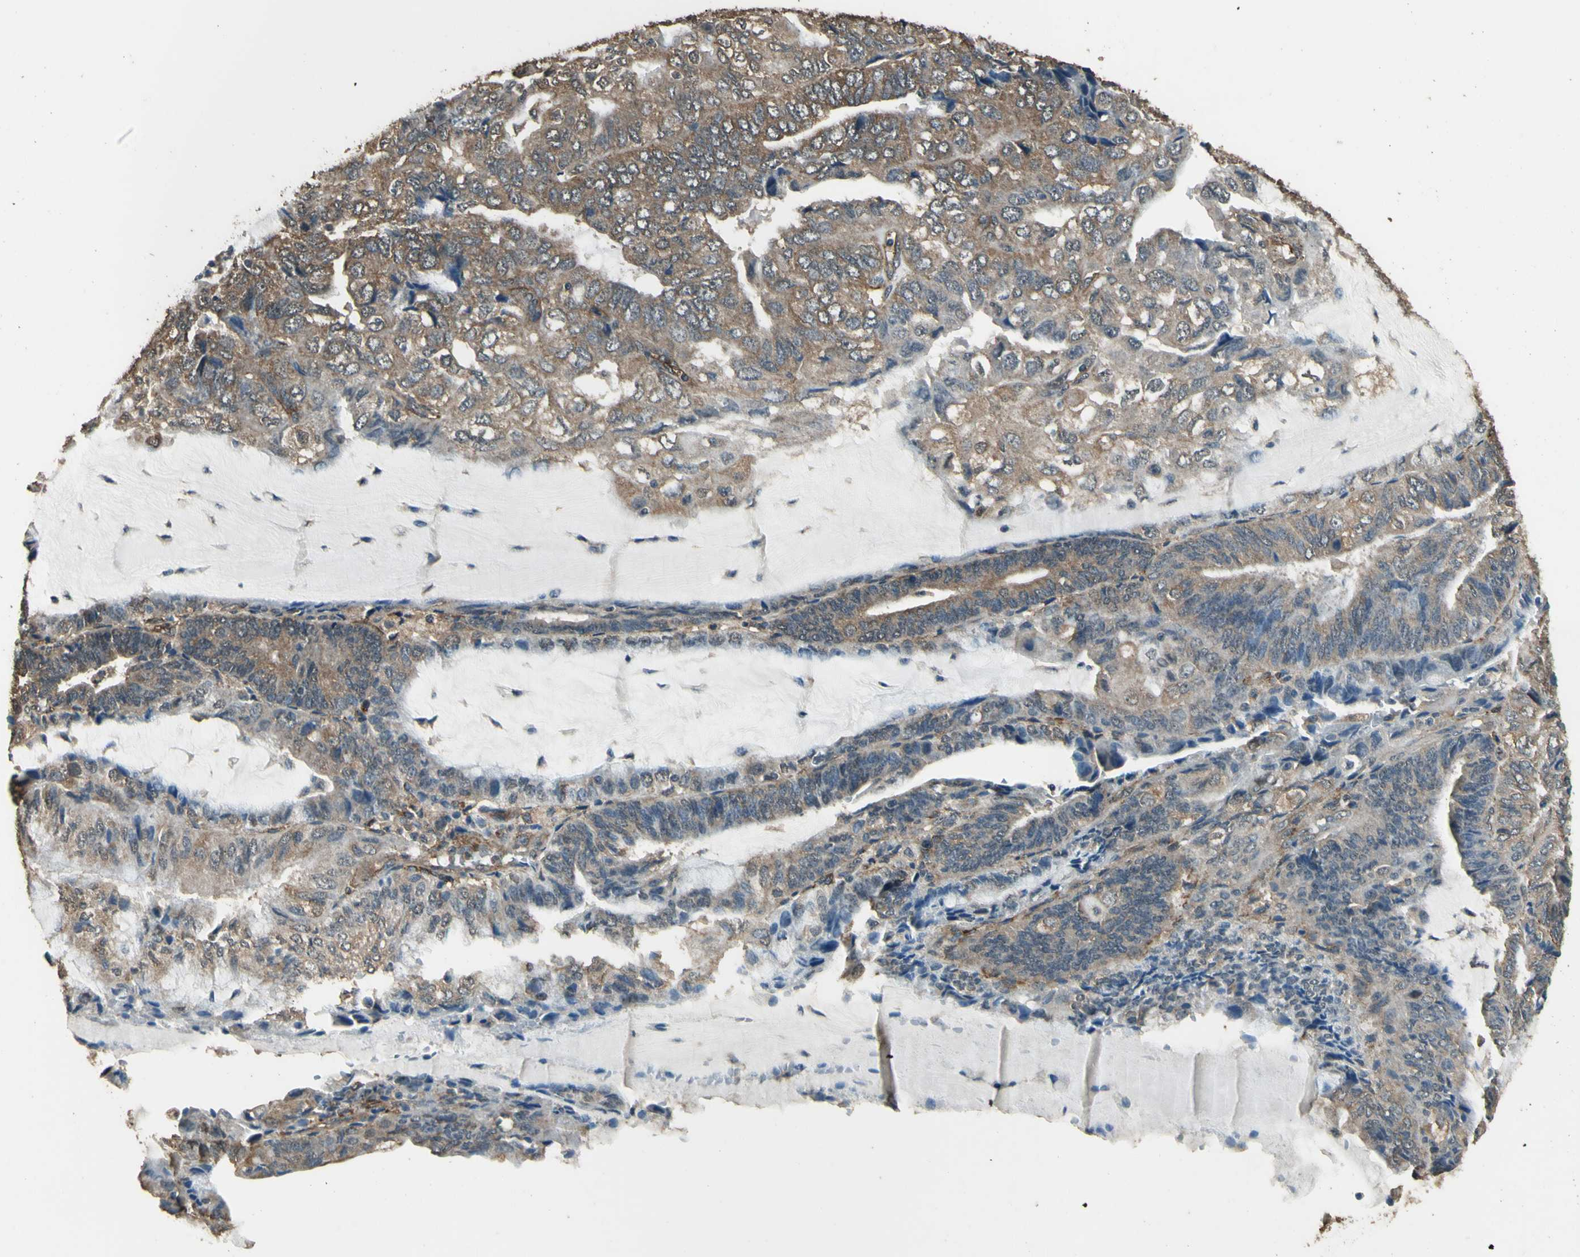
{"staining": {"intensity": "moderate", "quantity": ">75%", "location": "cytoplasmic/membranous"}, "tissue": "endometrial cancer", "cell_type": "Tumor cells", "image_type": "cancer", "snomed": [{"axis": "morphology", "description": "Adenocarcinoma, NOS"}, {"axis": "topography", "description": "Endometrium"}], "caption": "The immunohistochemical stain labels moderate cytoplasmic/membranous positivity in tumor cells of adenocarcinoma (endometrial) tissue.", "gene": "TSPO", "patient": {"sex": "female", "age": 81}}